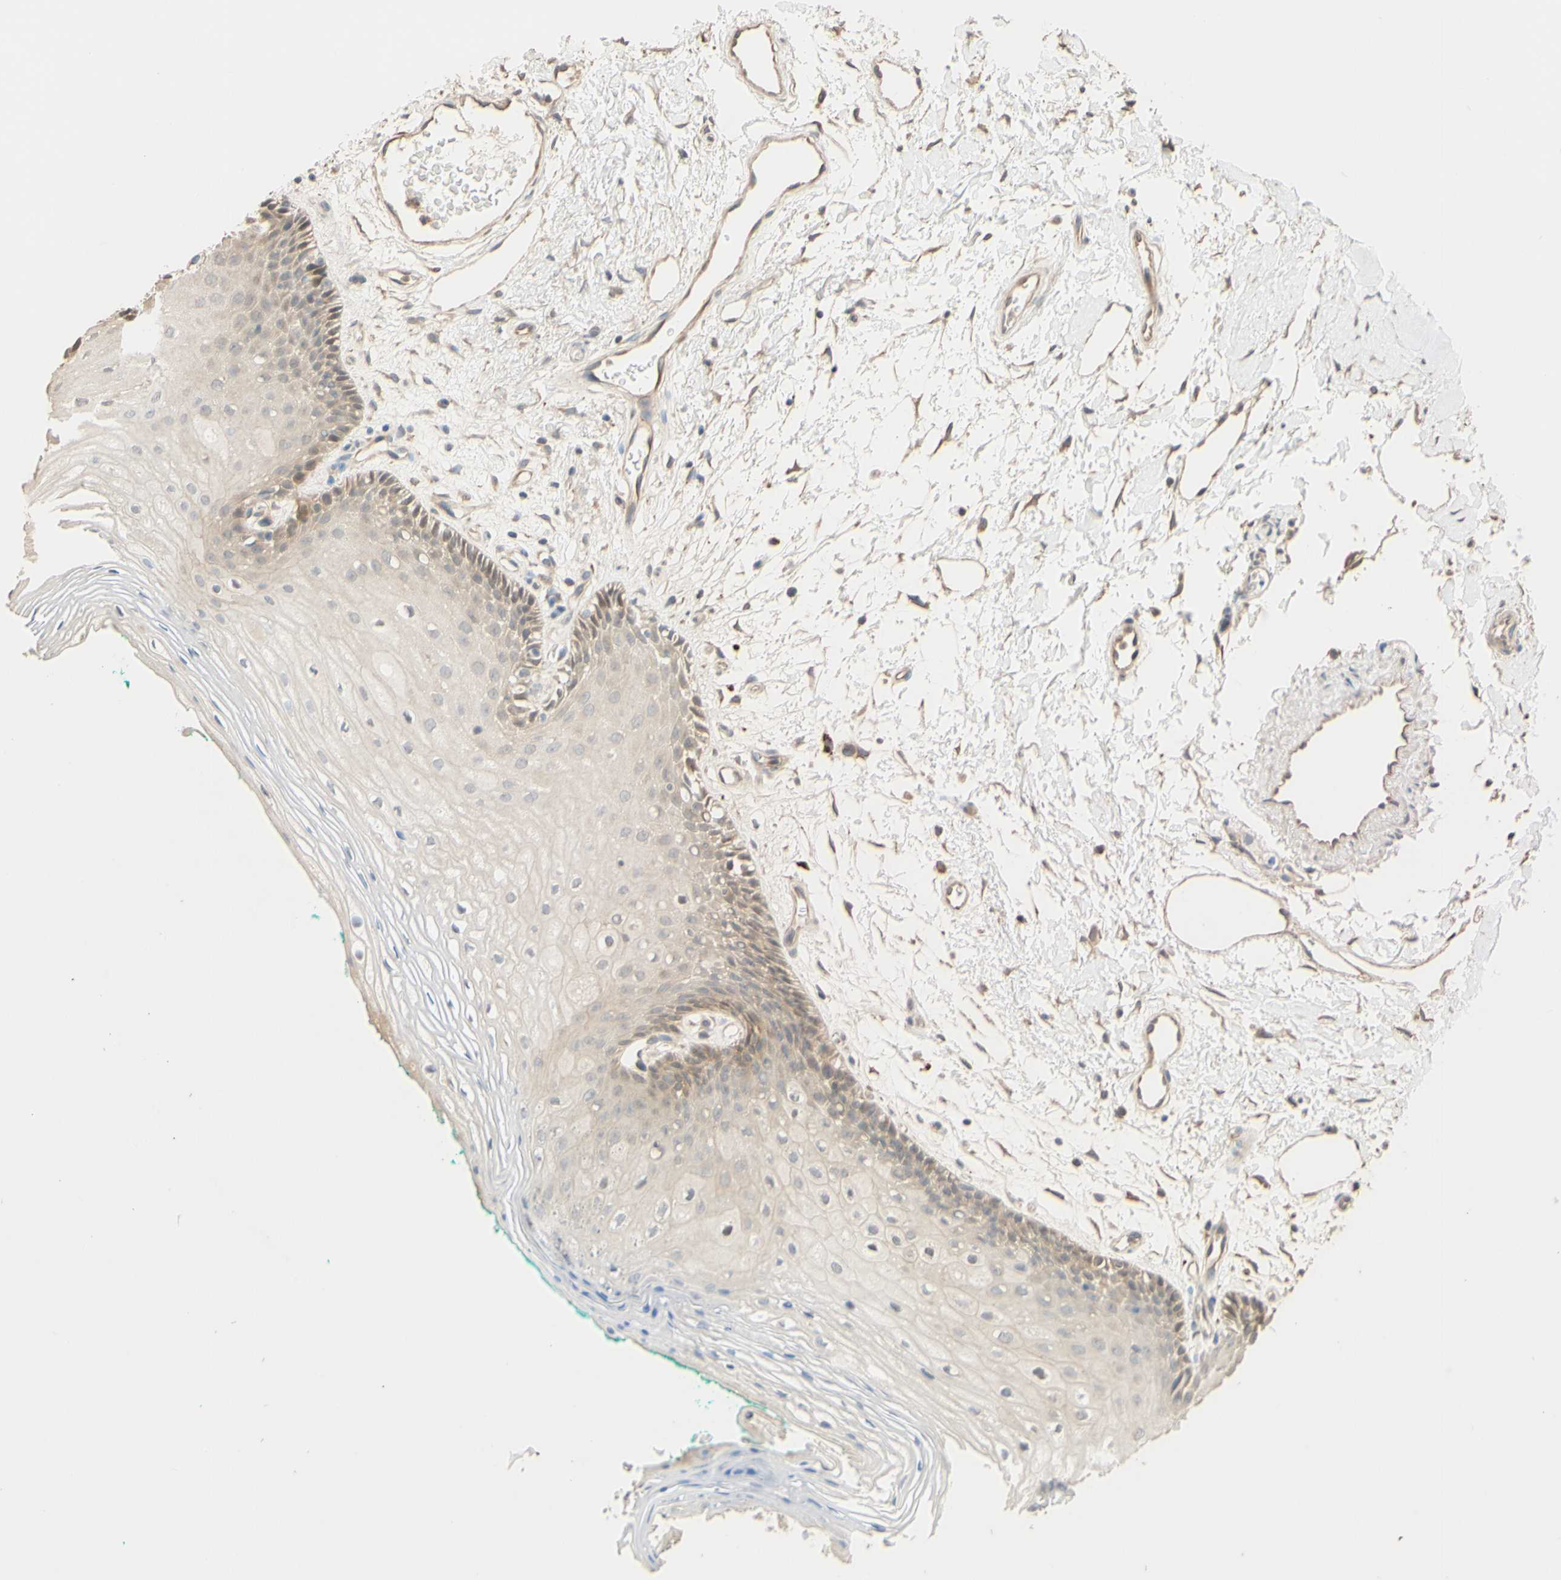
{"staining": {"intensity": "weak", "quantity": "<25%", "location": "cytoplasmic/membranous"}, "tissue": "oral mucosa", "cell_type": "Squamous epithelial cells", "image_type": "normal", "snomed": [{"axis": "morphology", "description": "Normal tissue, NOS"}, {"axis": "topography", "description": "Skeletal muscle"}, {"axis": "topography", "description": "Oral tissue"}, {"axis": "topography", "description": "Peripheral nerve tissue"}], "caption": "The micrograph displays no significant expression in squamous epithelial cells of oral mucosa.", "gene": "SMIM19", "patient": {"sex": "female", "age": 84}}